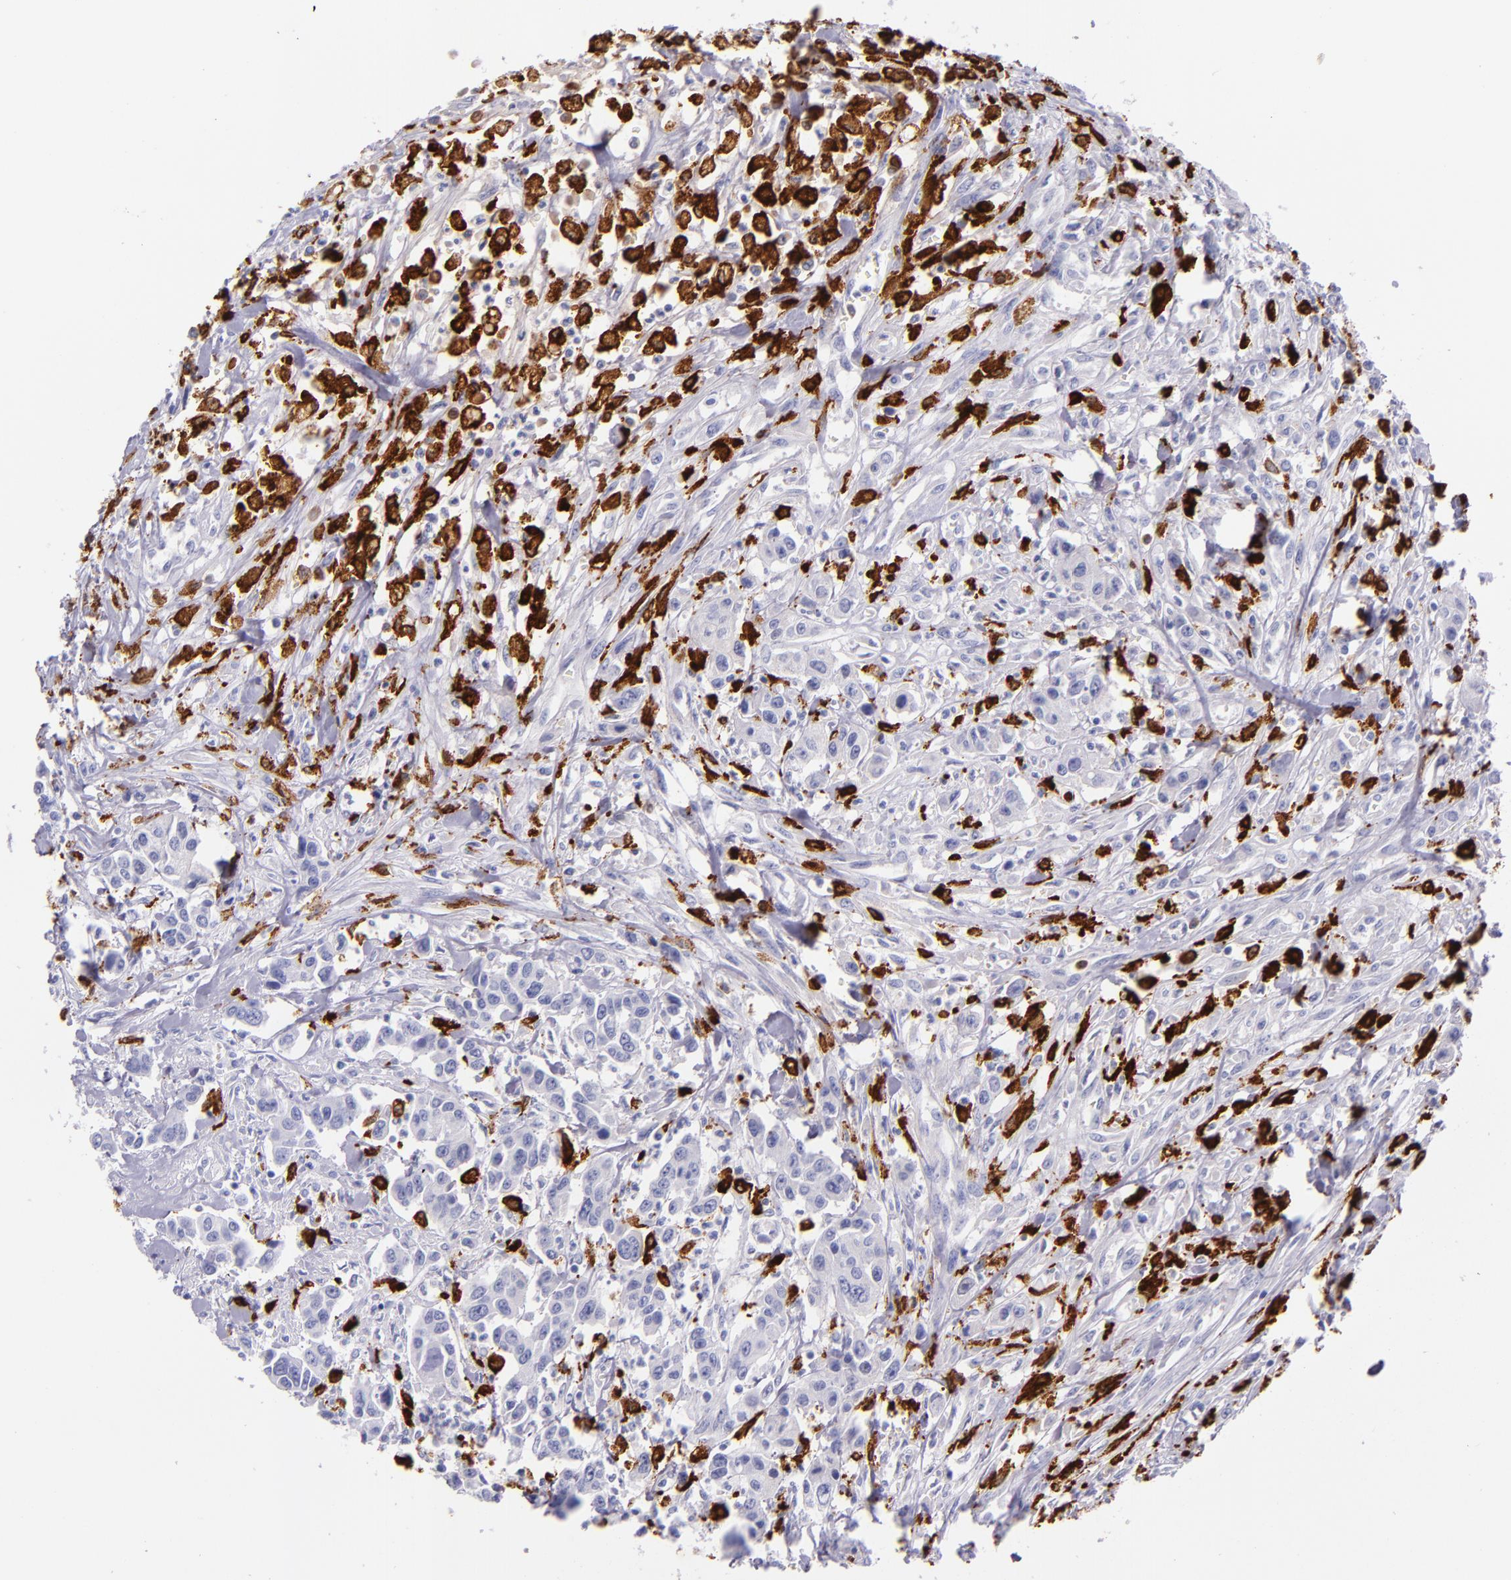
{"staining": {"intensity": "negative", "quantity": "none", "location": "none"}, "tissue": "urothelial cancer", "cell_type": "Tumor cells", "image_type": "cancer", "snomed": [{"axis": "morphology", "description": "Urothelial carcinoma, High grade"}, {"axis": "topography", "description": "Urinary bladder"}], "caption": "IHC of urothelial carcinoma (high-grade) displays no expression in tumor cells.", "gene": "CD163", "patient": {"sex": "male", "age": 86}}